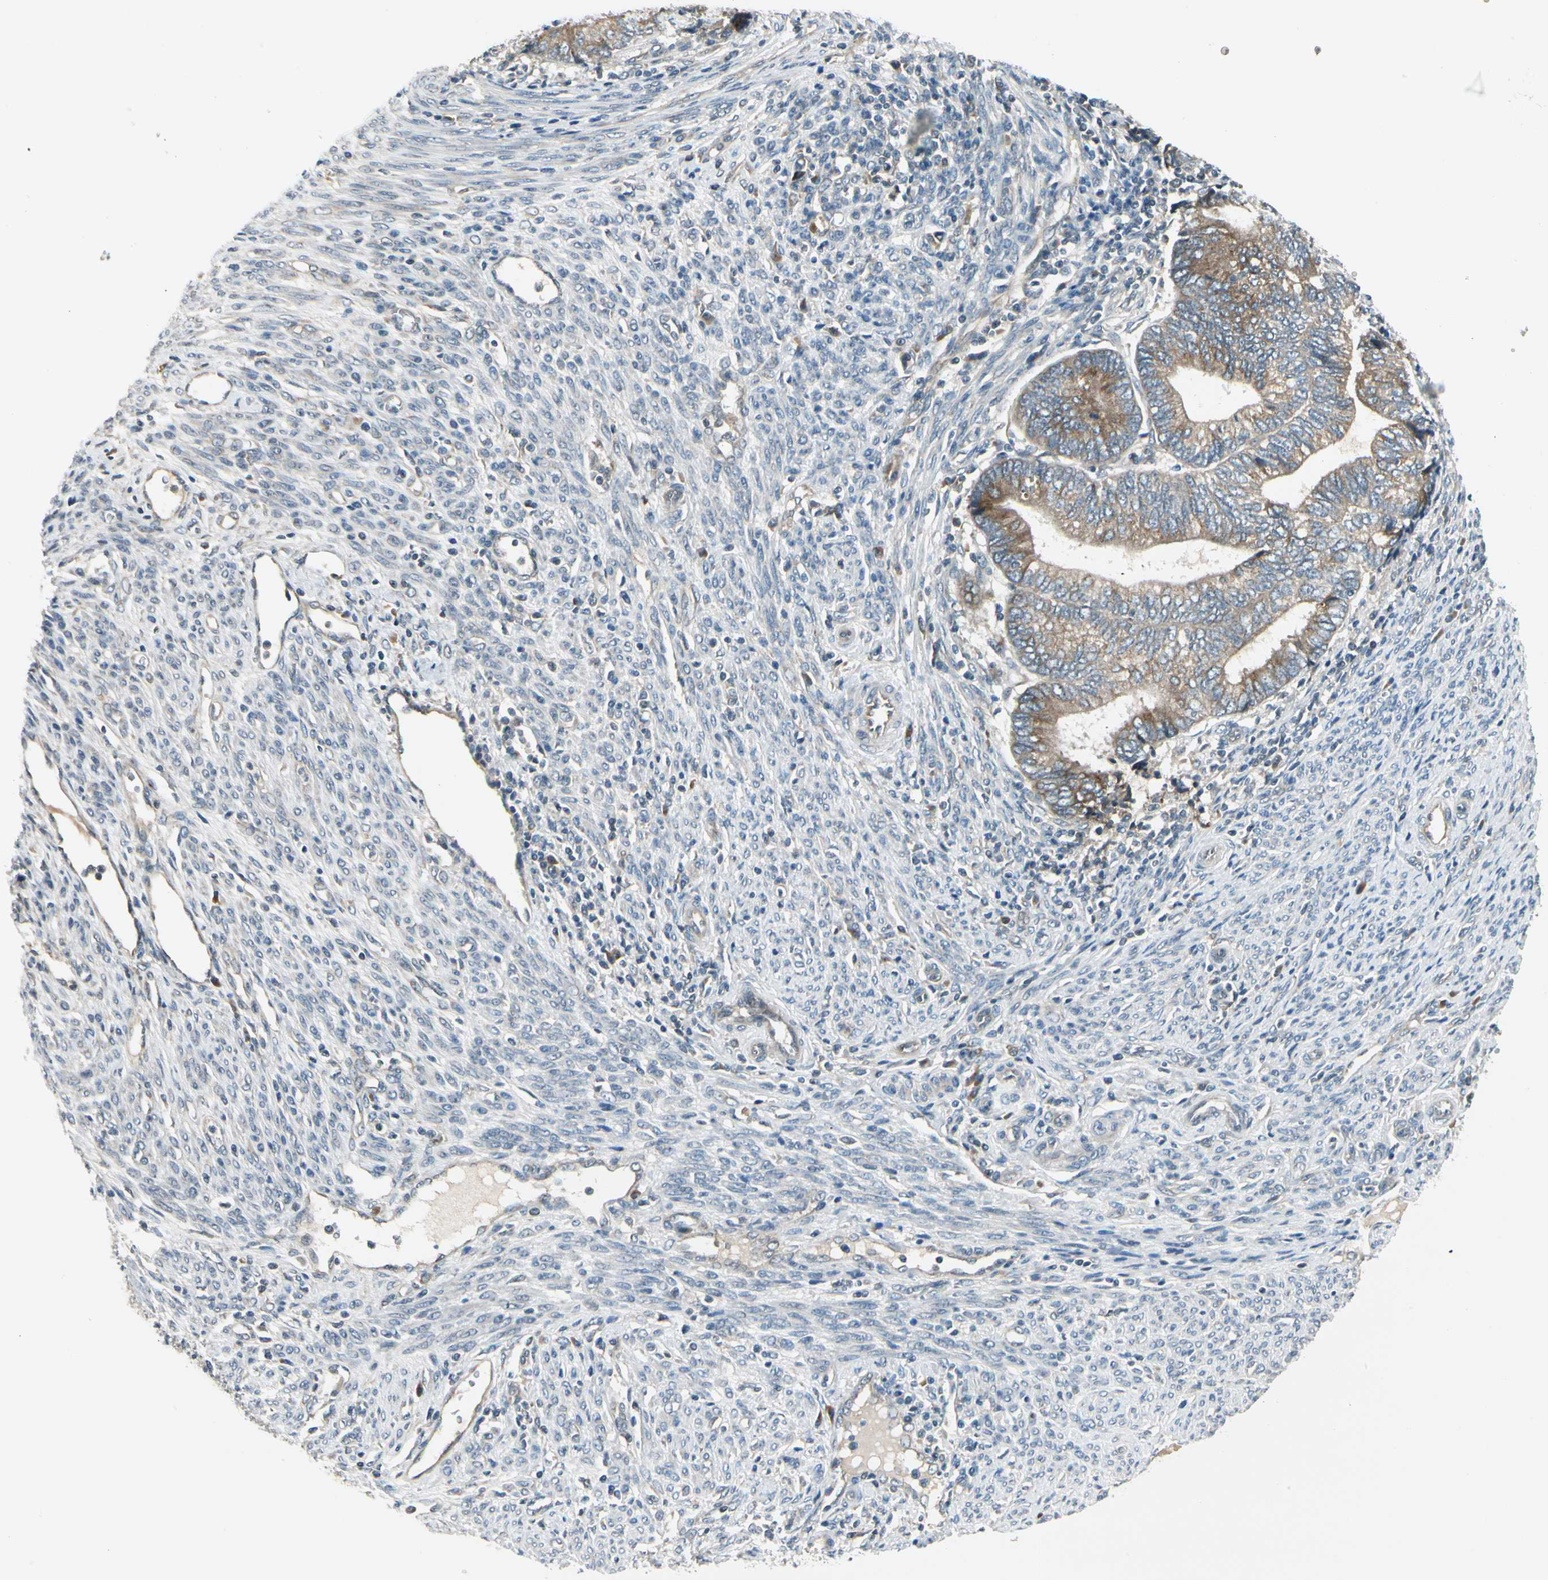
{"staining": {"intensity": "moderate", "quantity": ">75%", "location": "cytoplasmic/membranous"}, "tissue": "endometrial cancer", "cell_type": "Tumor cells", "image_type": "cancer", "snomed": [{"axis": "morphology", "description": "Adenocarcinoma, NOS"}, {"axis": "topography", "description": "Uterus"}, {"axis": "topography", "description": "Endometrium"}], "caption": "Immunohistochemical staining of human endometrial cancer displays medium levels of moderate cytoplasmic/membranous protein staining in approximately >75% of tumor cells.", "gene": "BNIP1", "patient": {"sex": "female", "age": 70}}